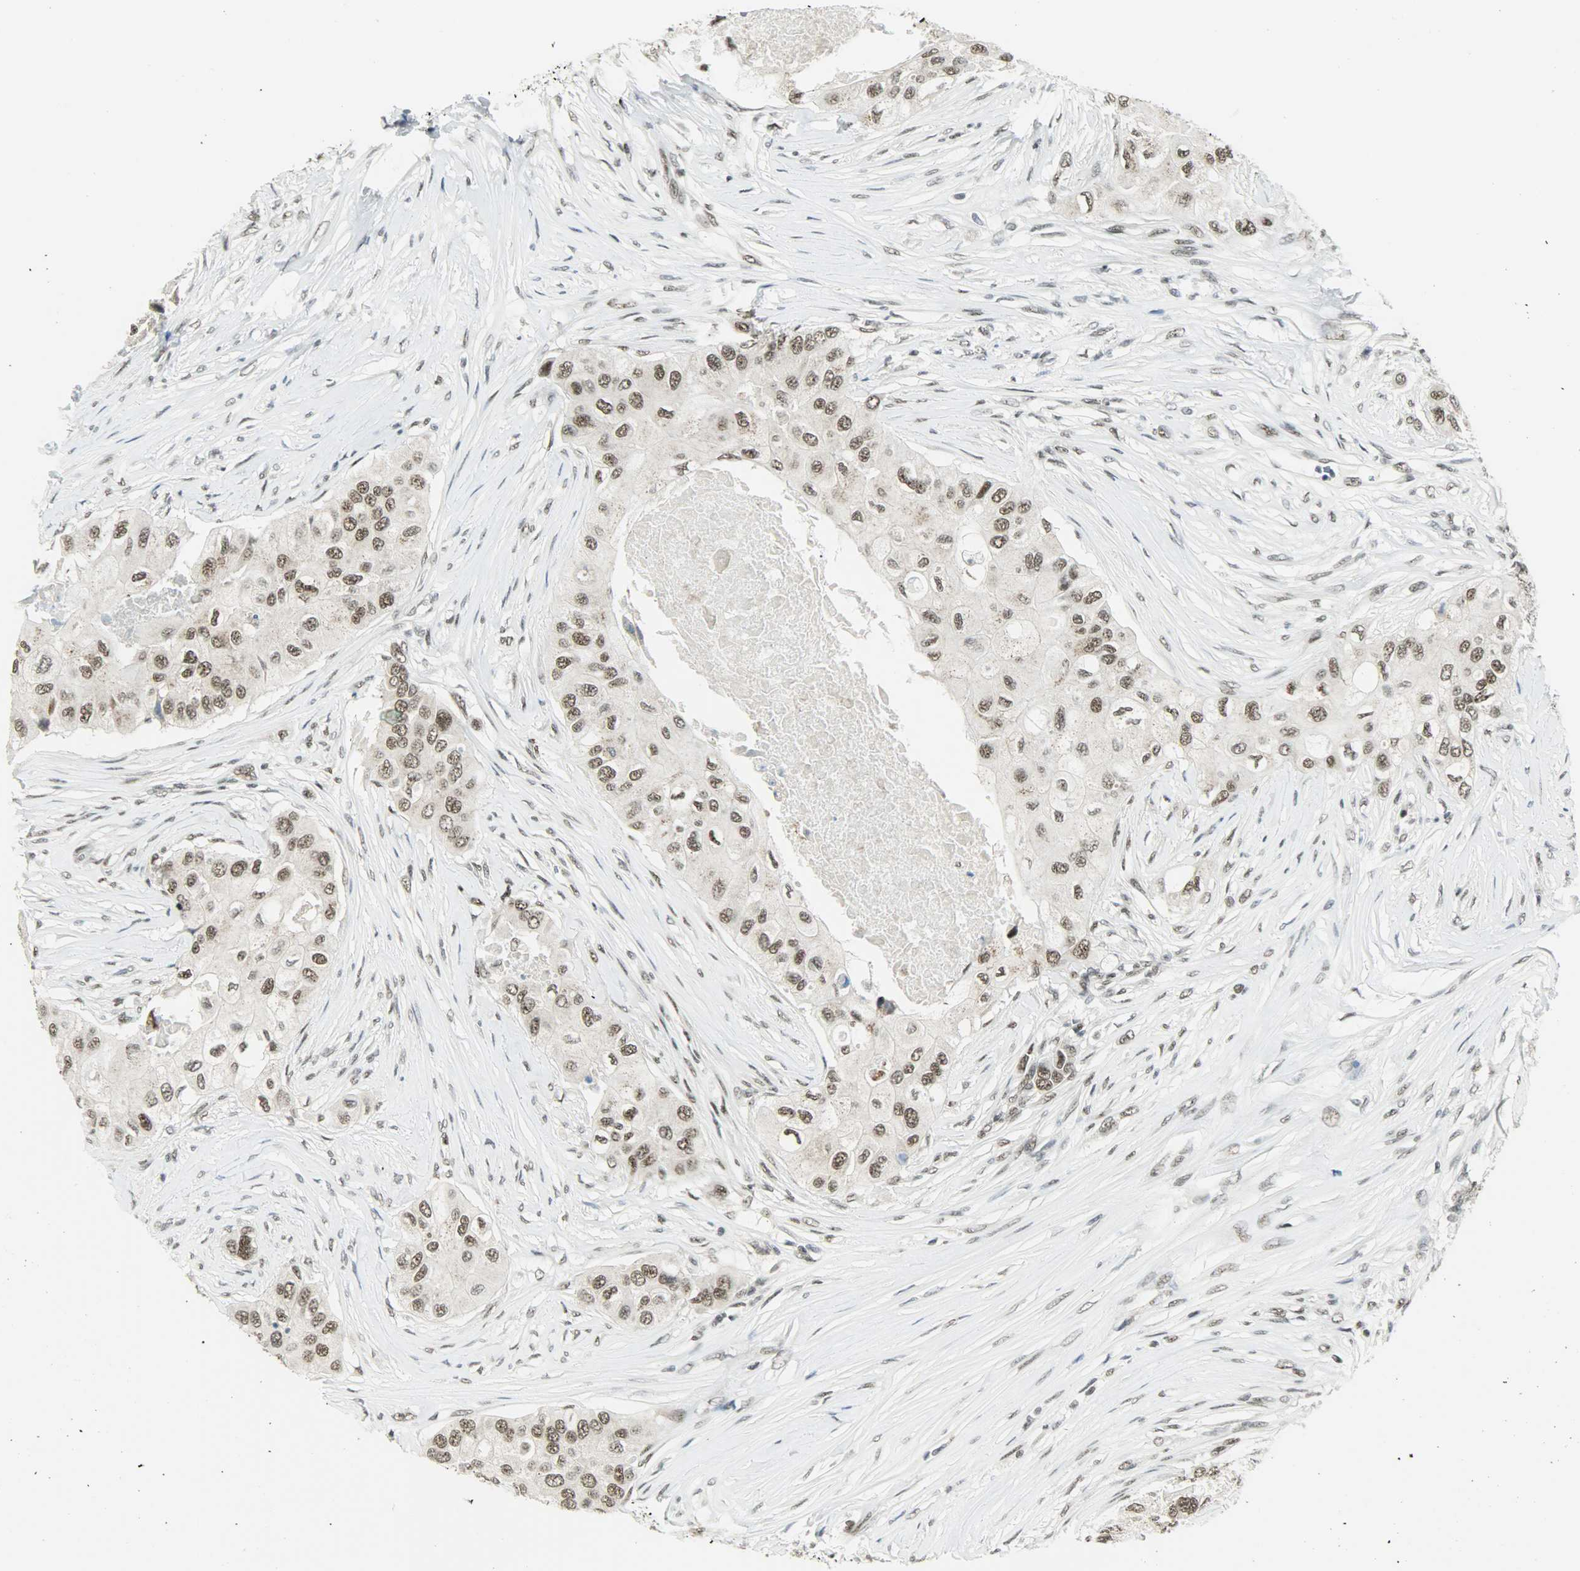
{"staining": {"intensity": "moderate", "quantity": ">75%", "location": "nuclear"}, "tissue": "breast cancer", "cell_type": "Tumor cells", "image_type": "cancer", "snomed": [{"axis": "morphology", "description": "Normal tissue, NOS"}, {"axis": "morphology", "description": "Duct carcinoma"}, {"axis": "topography", "description": "Breast"}], "caption": "Breast intraductal carcinoma stained for a protein reveals moderate nuclear positivity in tumor cells.", "gene": "SUGP1", "patient": {"sex": "female", "age": 49}}